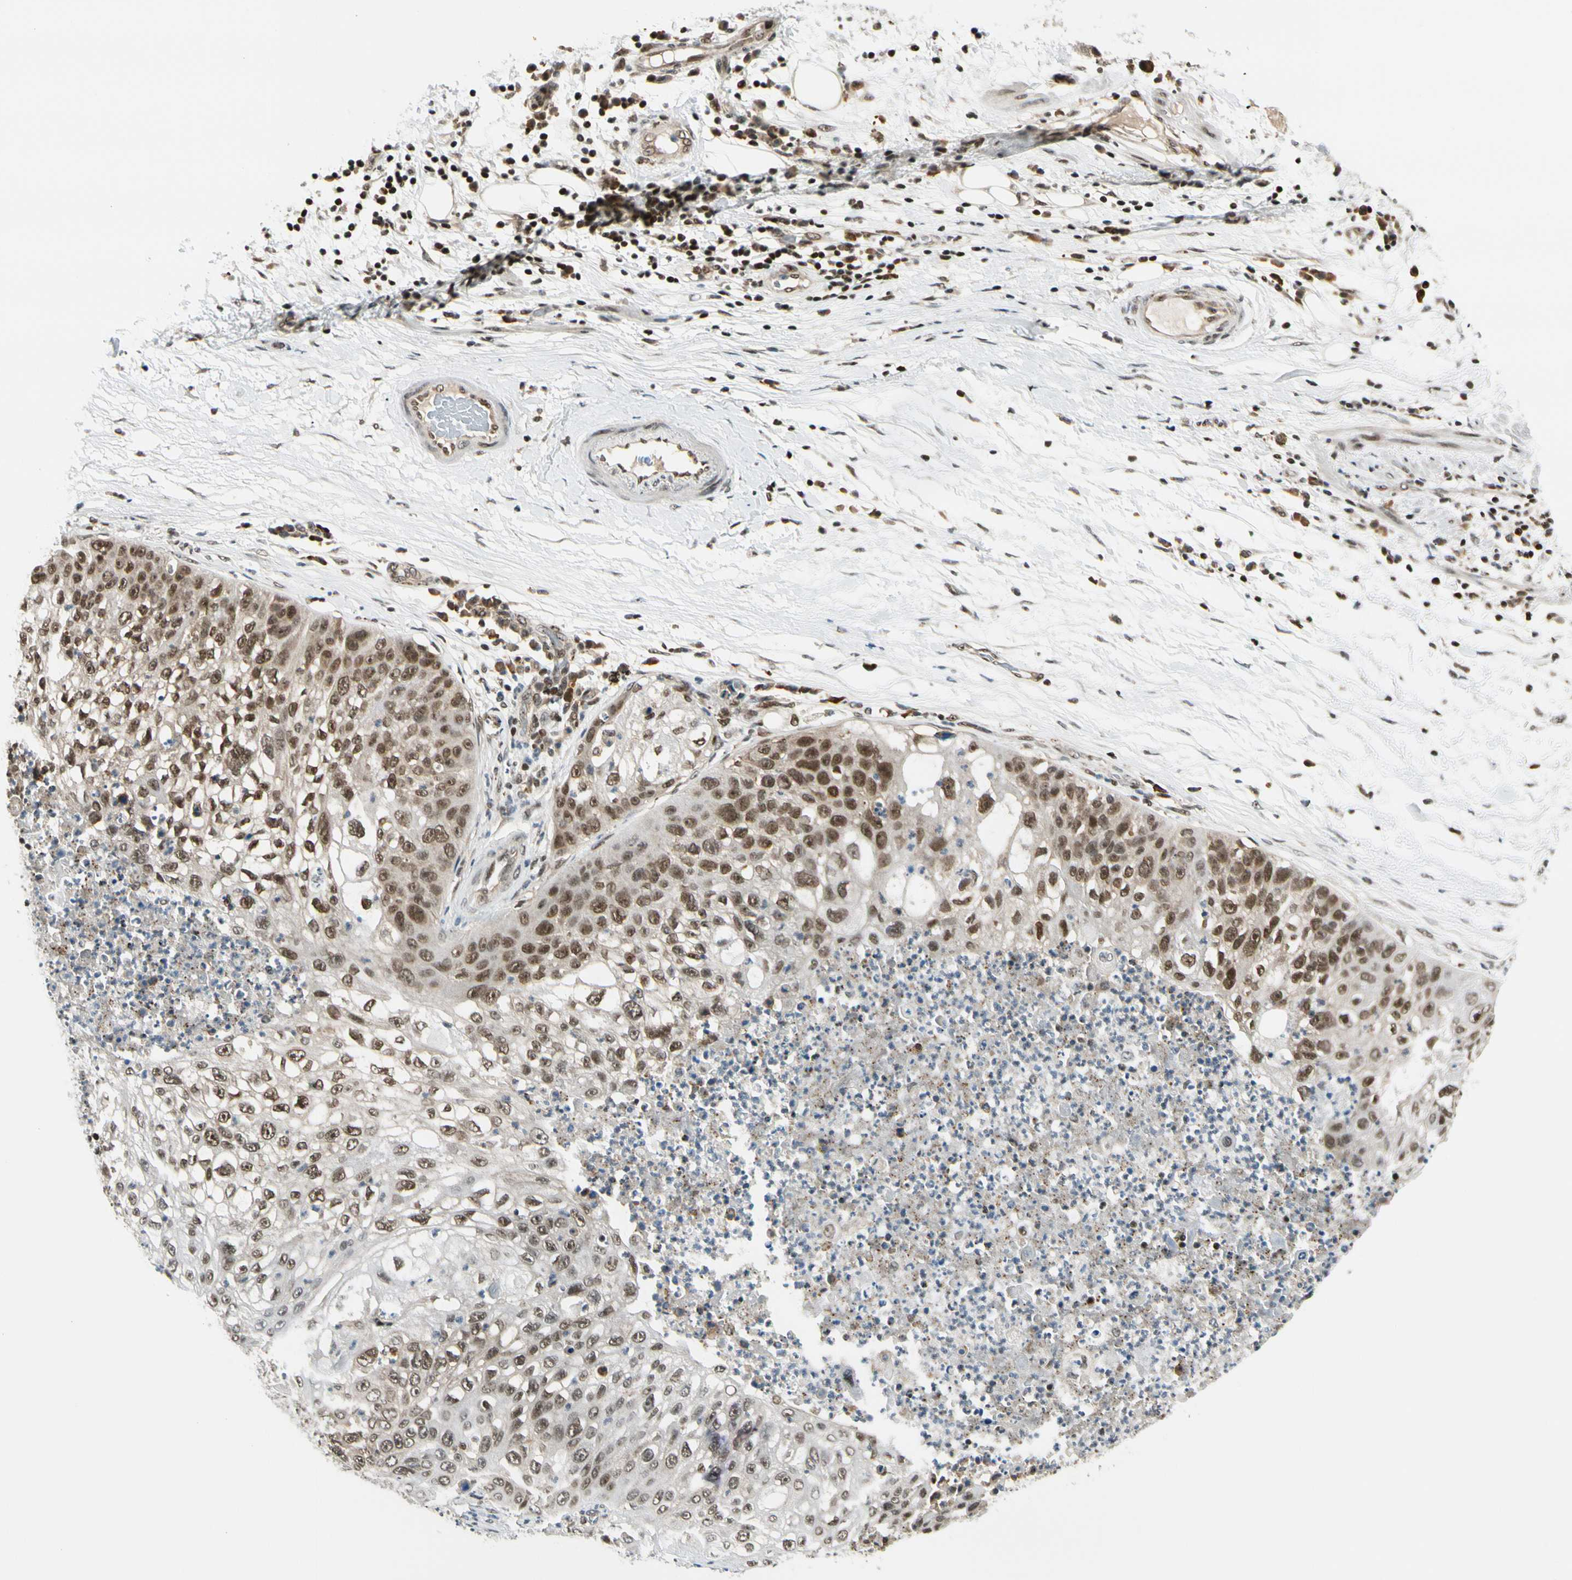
{"staining": {"intensity": "moderate", "quantity": ">75%", "location": "nuclear"}, "tissue": "lung cancer", "cell_type": "Tumor cells", "image_type": "cancer", "snomed": [{"axis": "morphology", "description": "Inflammation, NOS"}, {"axis": "morphology", "description": "Squamous cell carcinoma, NOS"}, {"axis": "topography", "description": "Lymph node"}, {"axis": "topography", "description": "Soft tissue"}, {"axis": "topography", "description": "Lung"}], "caption": "An image of lung cancer (squamous cell carcinoma) stained for a protein displays moderate nuclear brown staining in tumor cells.", "gene": "DAXX", "patient": {"sex": "male", "age": 66}}